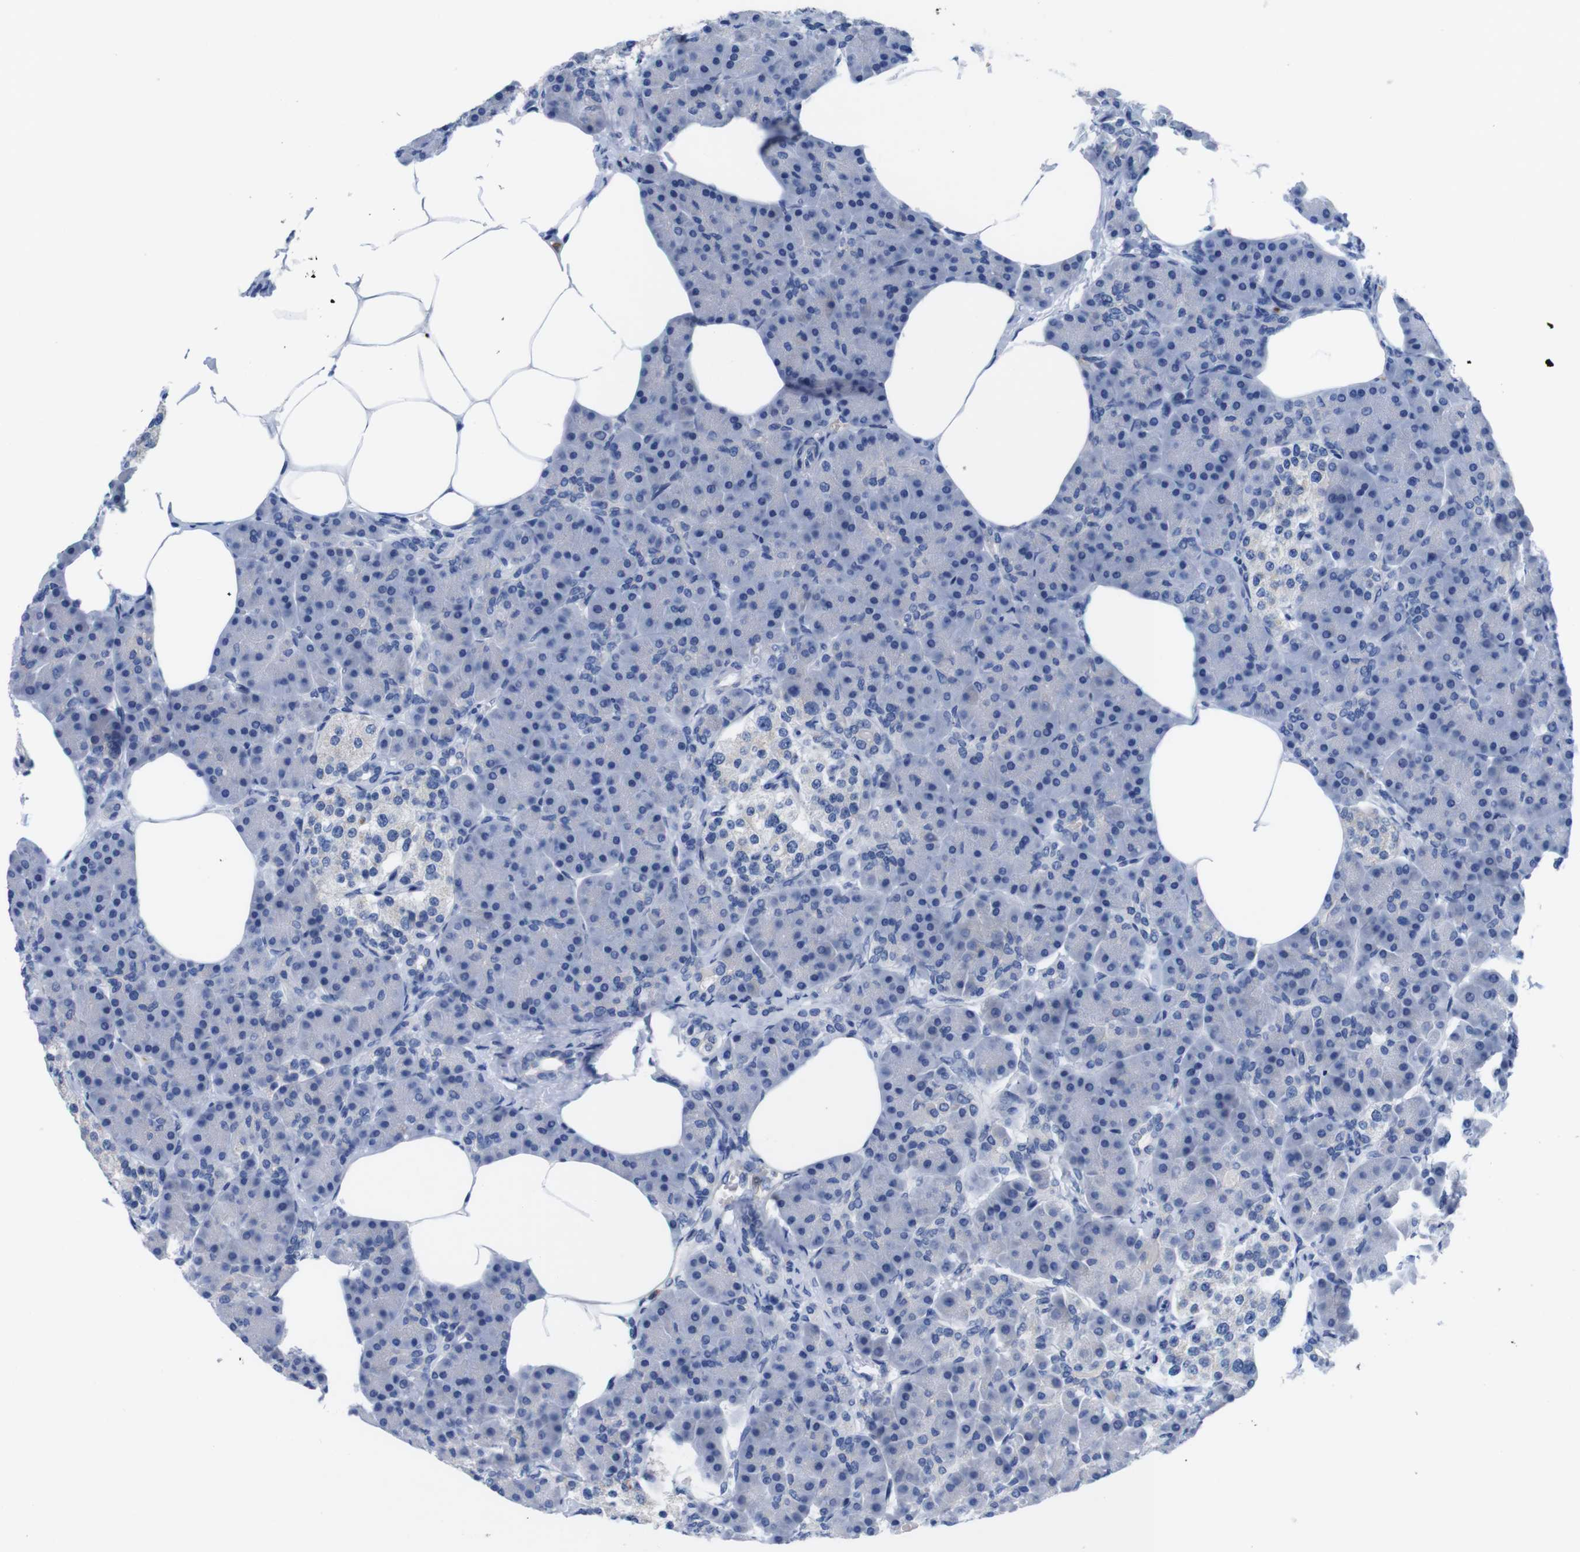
{"staining": {"intensity": "negative", "quantity": "none", "location": "none"}, "tissue": "pancreas", "cell_type": "Exocrine glandular cells", "image_type": "normal", "snomed": [{"axis": "morphology", "description": "Normal tissue, NOS"}, {"axis": "topography", "description": "Pancreas"}], "caption": "Immunohistochemistry of benign human pancreas shows no staining in exocrine glandular cells.", "gene": "C1RL", "patient": {"sex": "female", "age": 70}}